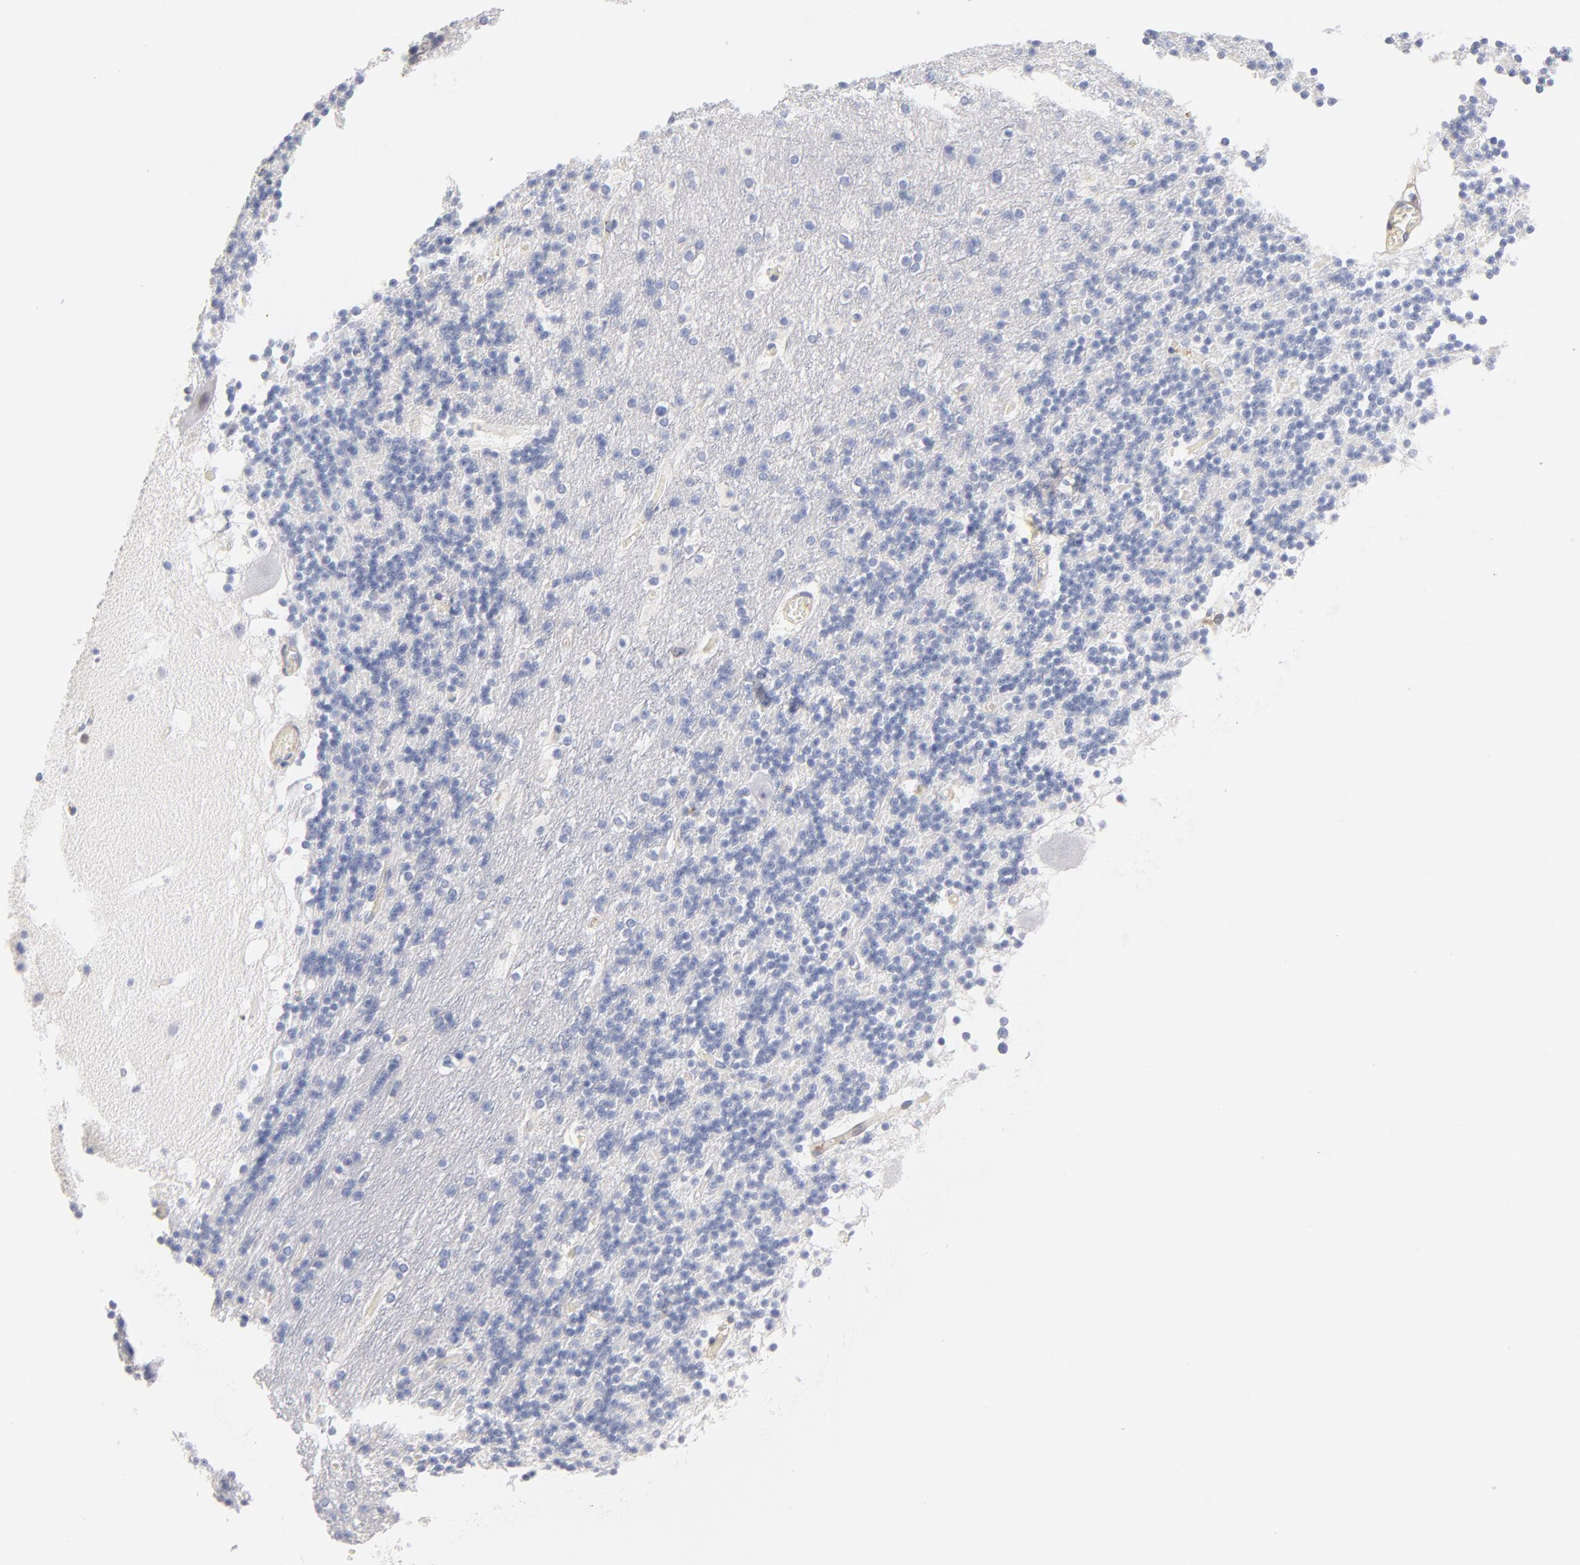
{"staining": {"intensity": "negative", "quantity": "none", "location": "none"}, "tissue": "cerebellum", "cell_type": "Cells in molecular layer", "image_type": "normal", "snomed": [{"axis": "morphology", "description": "Normal tissue, NOS"}, {"axis": "topography", "description": "Cerebellum"}], "caption": "Immunohistochemistry (IHC) histopathology image of benign cerebellum: cerebellum stained with DAB (3,3'-diaminobenzidine) reveals no significant protein expression in cells in molecular layer. The staining was performed using DAB to visualize the protein expression in brown, while the nuclei were stained in blue with hematoxylin (Magnification: 20x).", "gene": "ITGA8", "patient": {"sex": "male", "age": 45}}